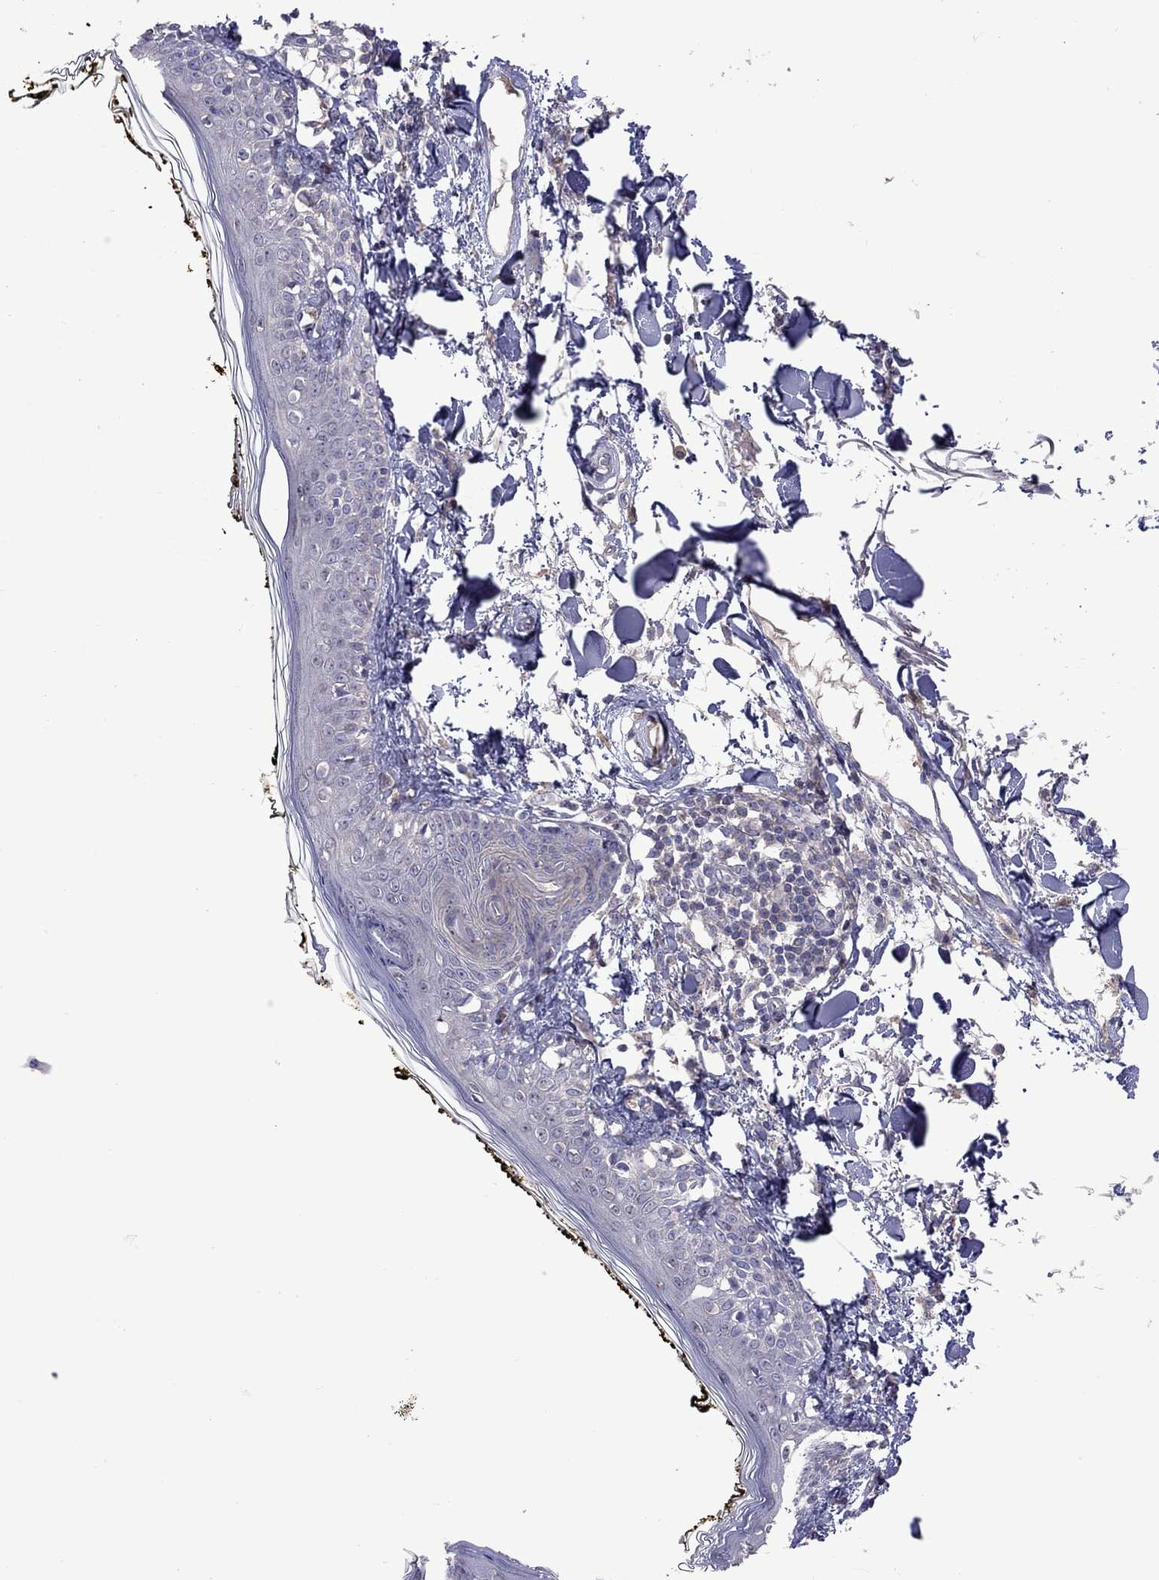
{"staining": {"intensity": "negative", "quantity": "none", "location": "none"}, "tissue": "skin", "cell_type": "Fibroblasts", "image_type": "normal", "snomed": [{"axis": "morphology", "description": "Normal tissue, NOS"}, {"axis": "topography", "description": "Skin"}], "caption": "This is a micrograph of immunohistochemistry (IHC) staining of unremarkable skin, which shows no staining in fibroblasts.", "gene": "RTP5", "patient": {"sex": "male", "age": 76}}